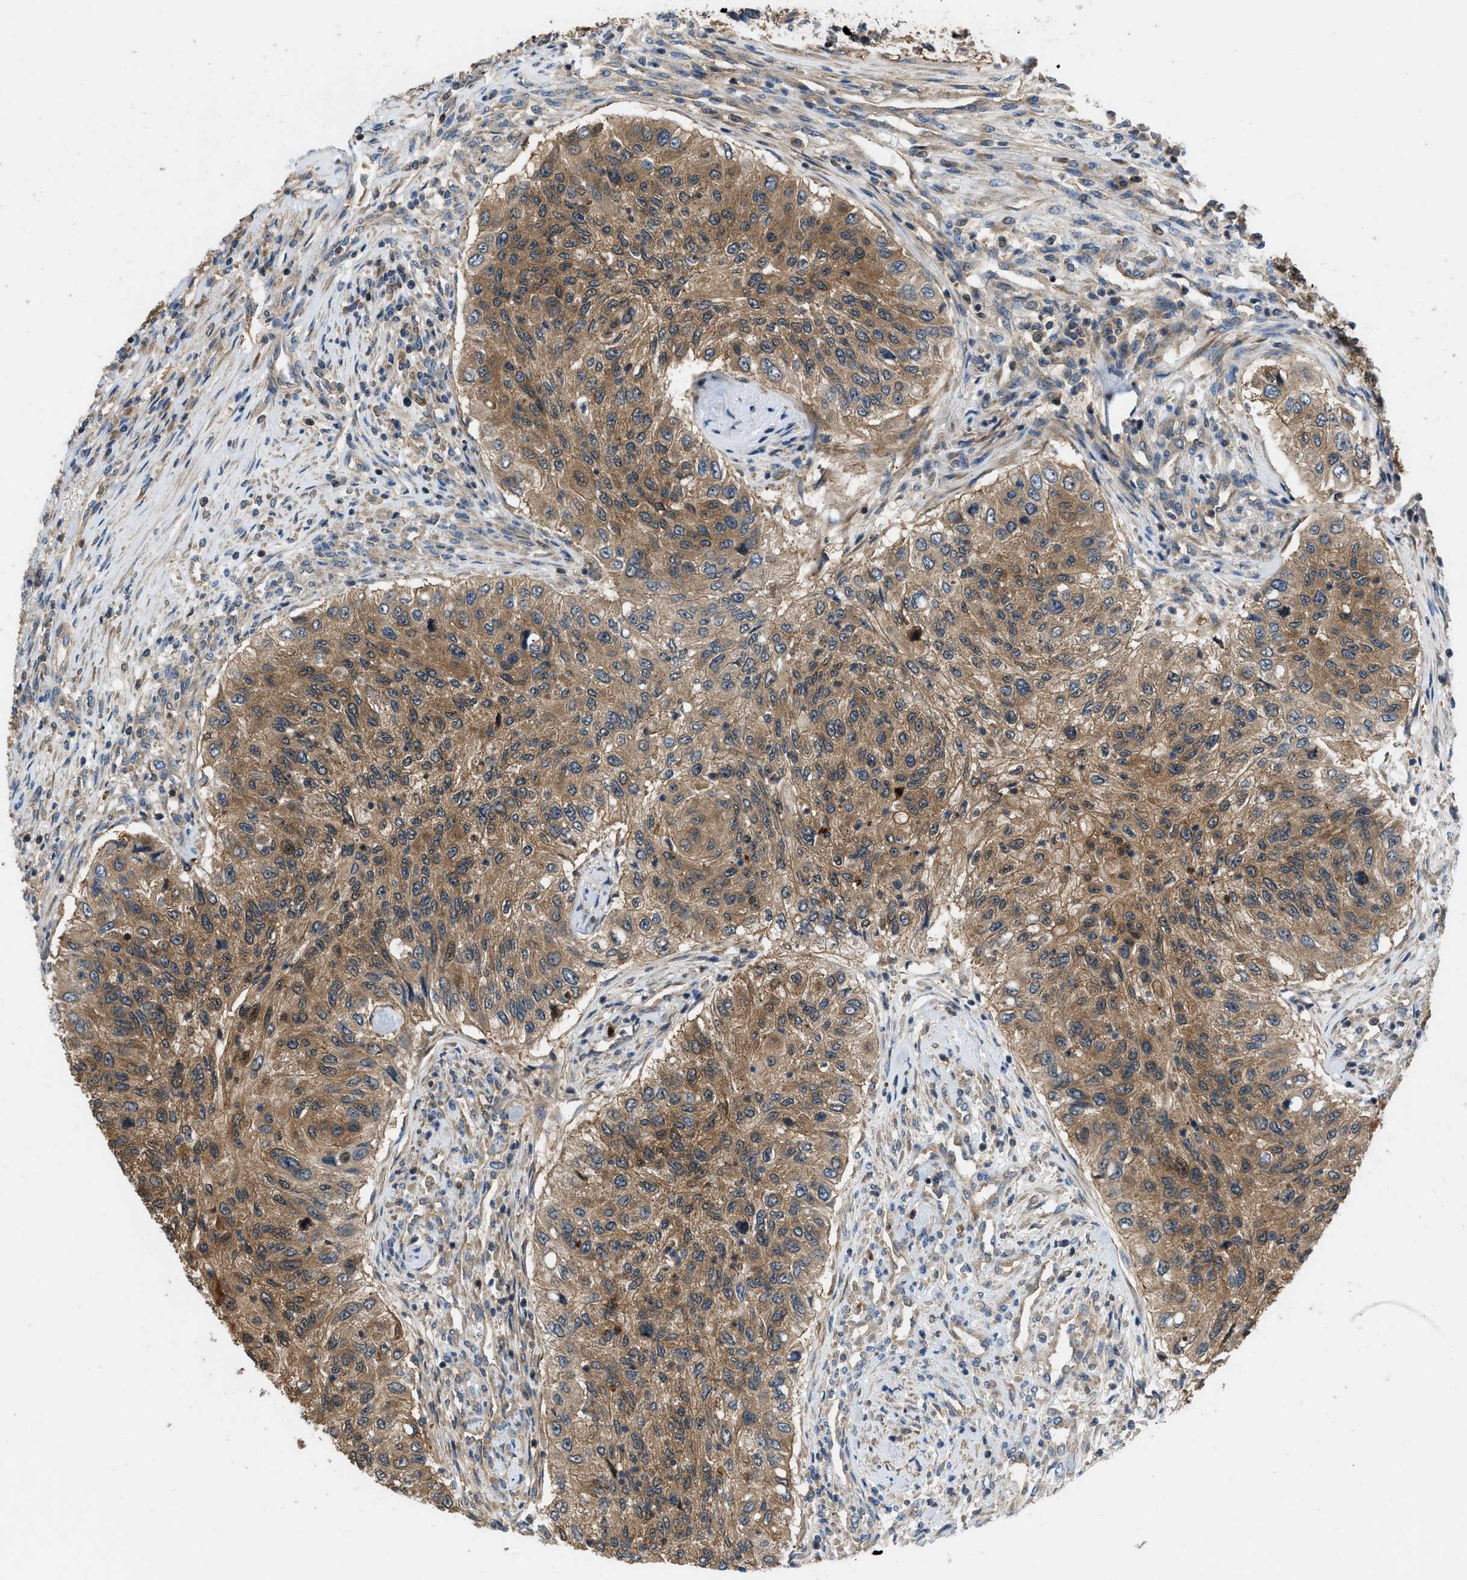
{"staining": {"intensity": "moderate", "quantity": ">75%", "location": "cytoplasmic/membranous"}, "tissue": "urothelial cancer", "cell_type": "Tumor cells", "image_type": "cancer", "snomed": [{"axis": "morphology", "description": "Urothelial carcinoma, High grade"}, {"axis": "topography", "description": "Urinary bladder"}], "caption": "Moderate cytoplasmic/membranous protein staining is appreciated in approximately >75% of tumor cells in urothelial carcinoma (high-grade). (brown staining indicates protein expression, while blue staining denotes nuclei).", "gene": "GPR31", "patient": {"sex": "female", "age": 60}}